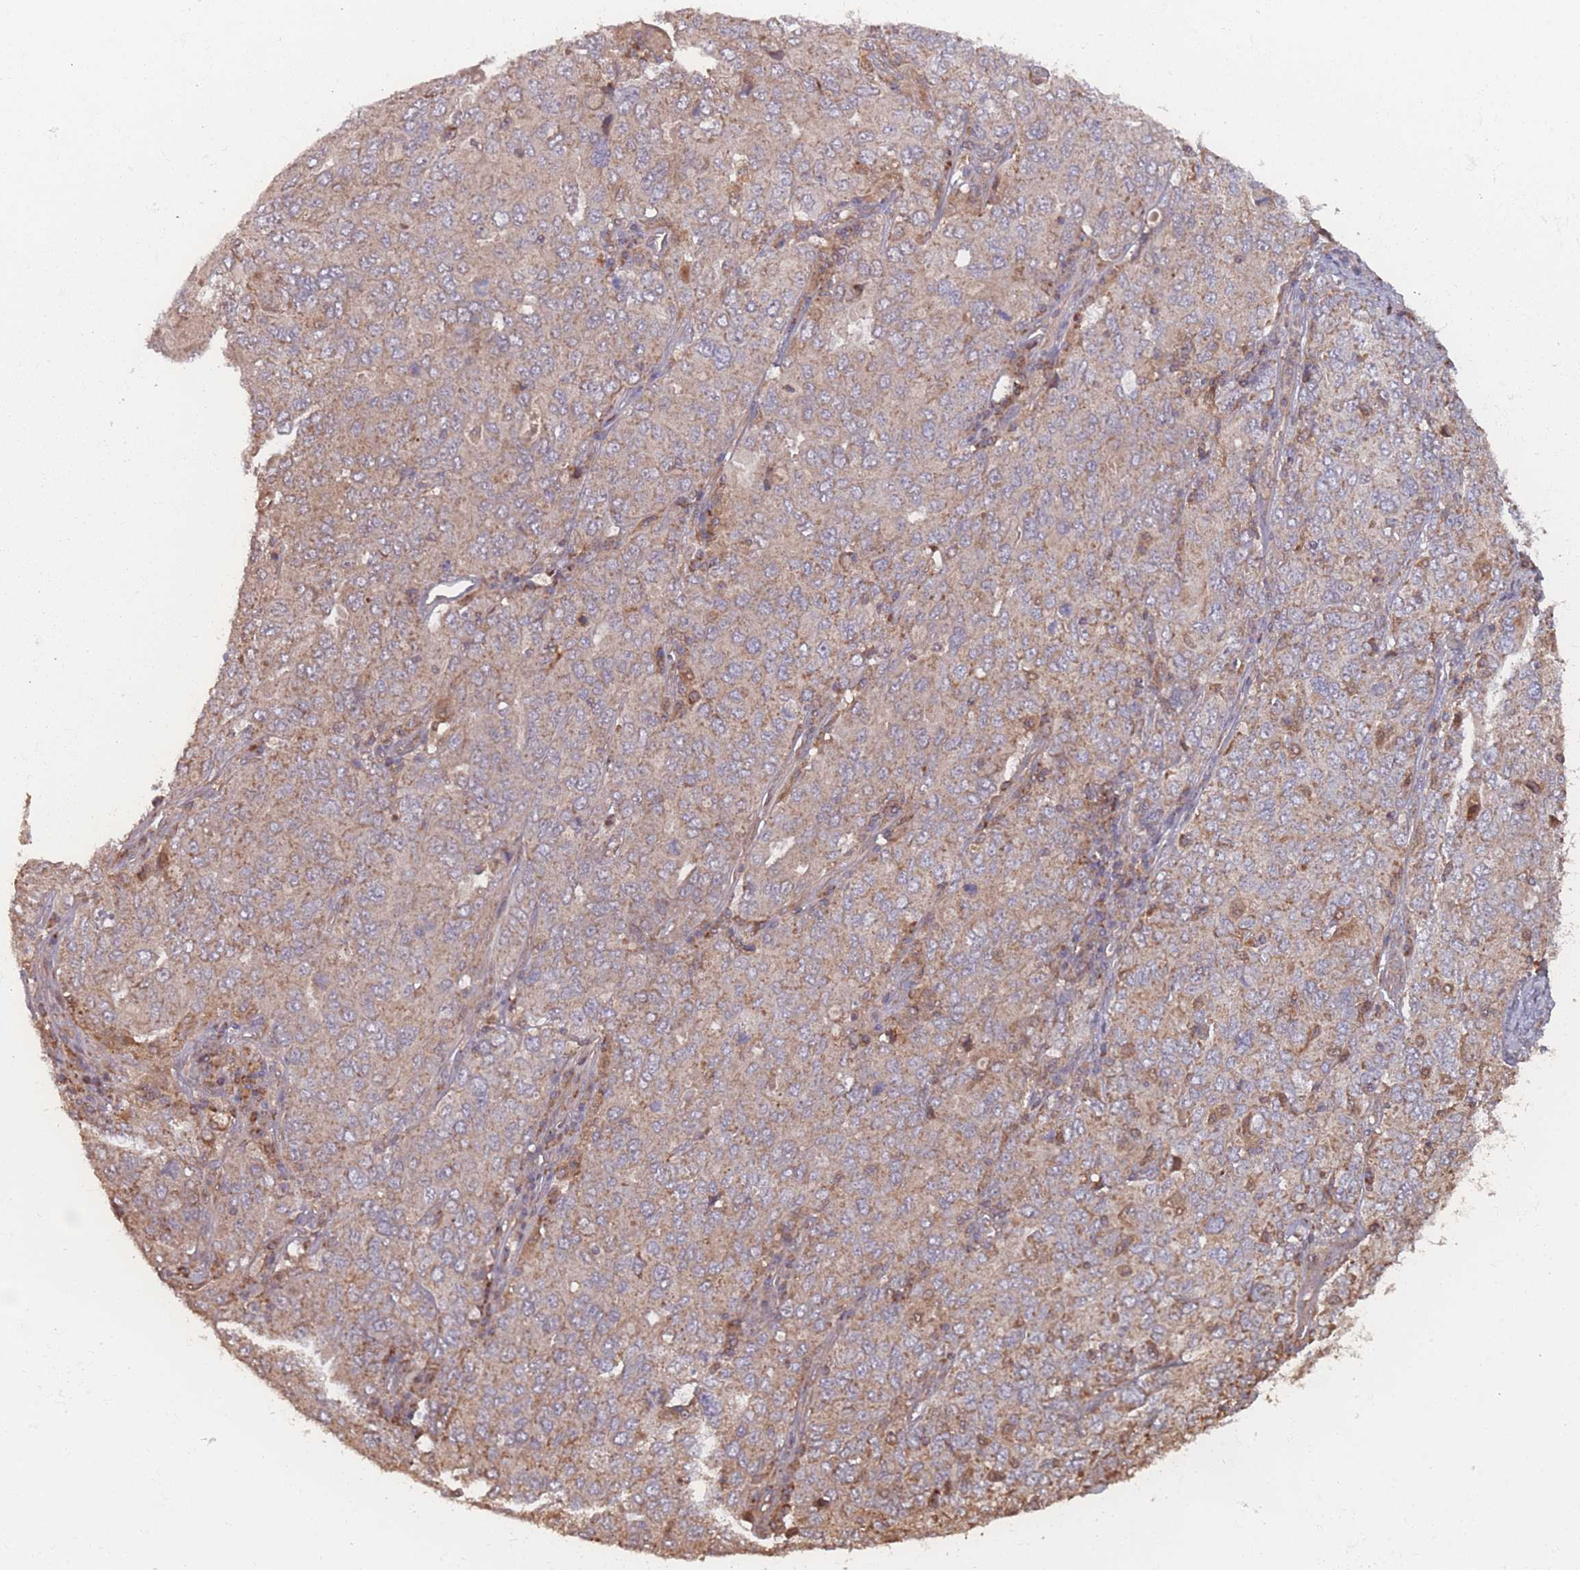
{"staining": {"intensity": "weak", "quantity": ">75%", "location": "cytoplasmic/membranous"}, "tissue": "ovarian cancer", "cell_type": "Tumor cells", "image_type": "cancer", "snomed": [{"axis": "morphology", "description": "Carcinoma, endometroid"}, {"axis": "topography", "description": "Ovary"}], "caption": "Endometroid carcinoma (ovarian) stained with immunohistochemistry (IHC) displays weak cytoplasmic/membranous staining in about >75% of tumor cells.", "gene": "ATP5MG", "patient": {"sex": "female", "age": 62}}